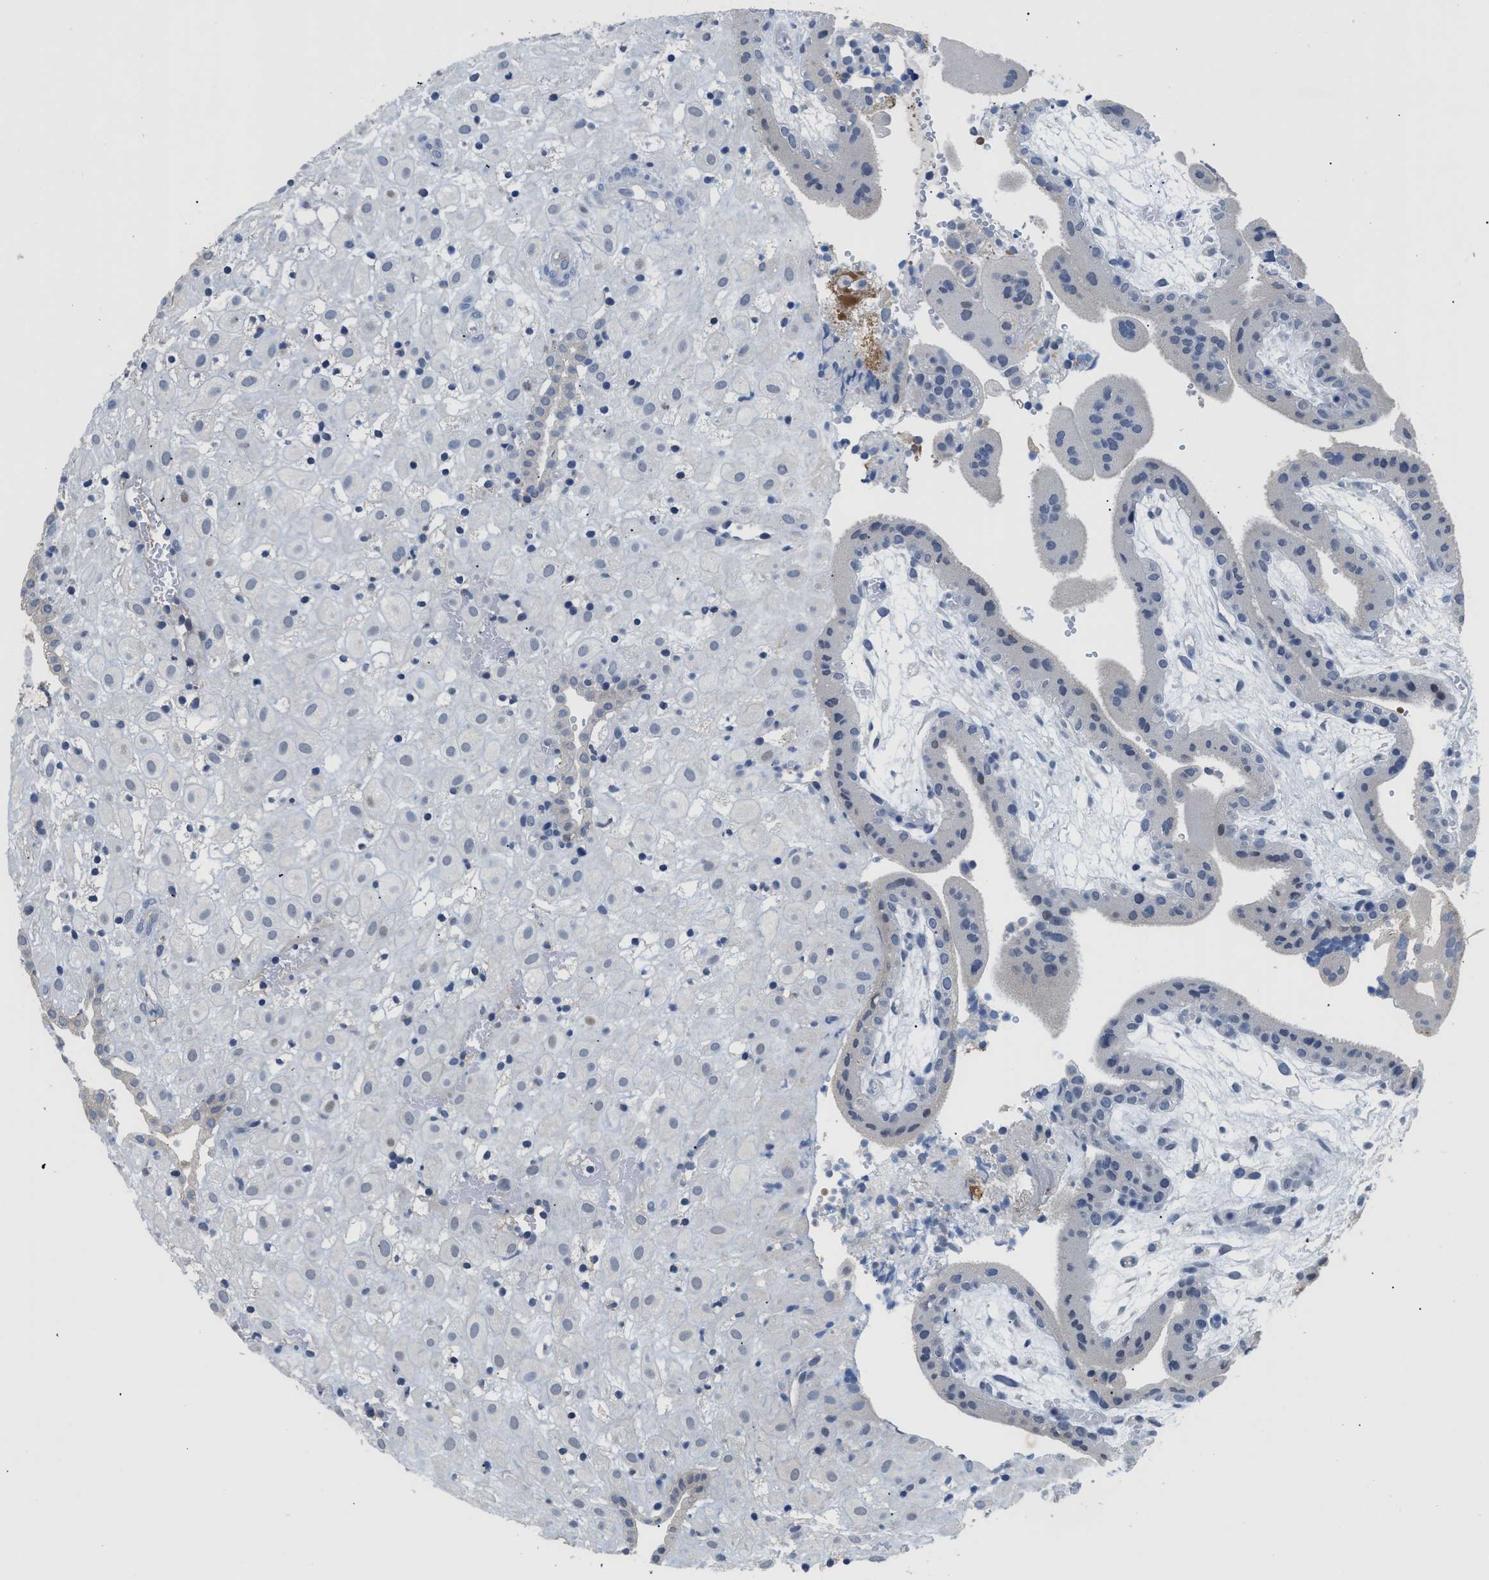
{"staining": {"intensity": "weak", "quantity": "<25%", "location": "cytoplasmic/membranous"}, "tissue": "placenta", "cell_type": "Decidual cells", "image_type": "normal", "snomed": [{"axis": "morphology", "description": "Normal tissue, NOS"}, {"axis": "topography", "description": "Placenta"}], "caption": "An image of human placenta is negative for staining in decidual cells. Brightfield microscopy of immunohistochemistry (IHC) stained with DAB (3,3'-diaminobenzidine) (brown) and hematoxylin (blue), captured at high magnification.", "gene": "OR9K2", "patient": {"sex": "female", "age": 18}}